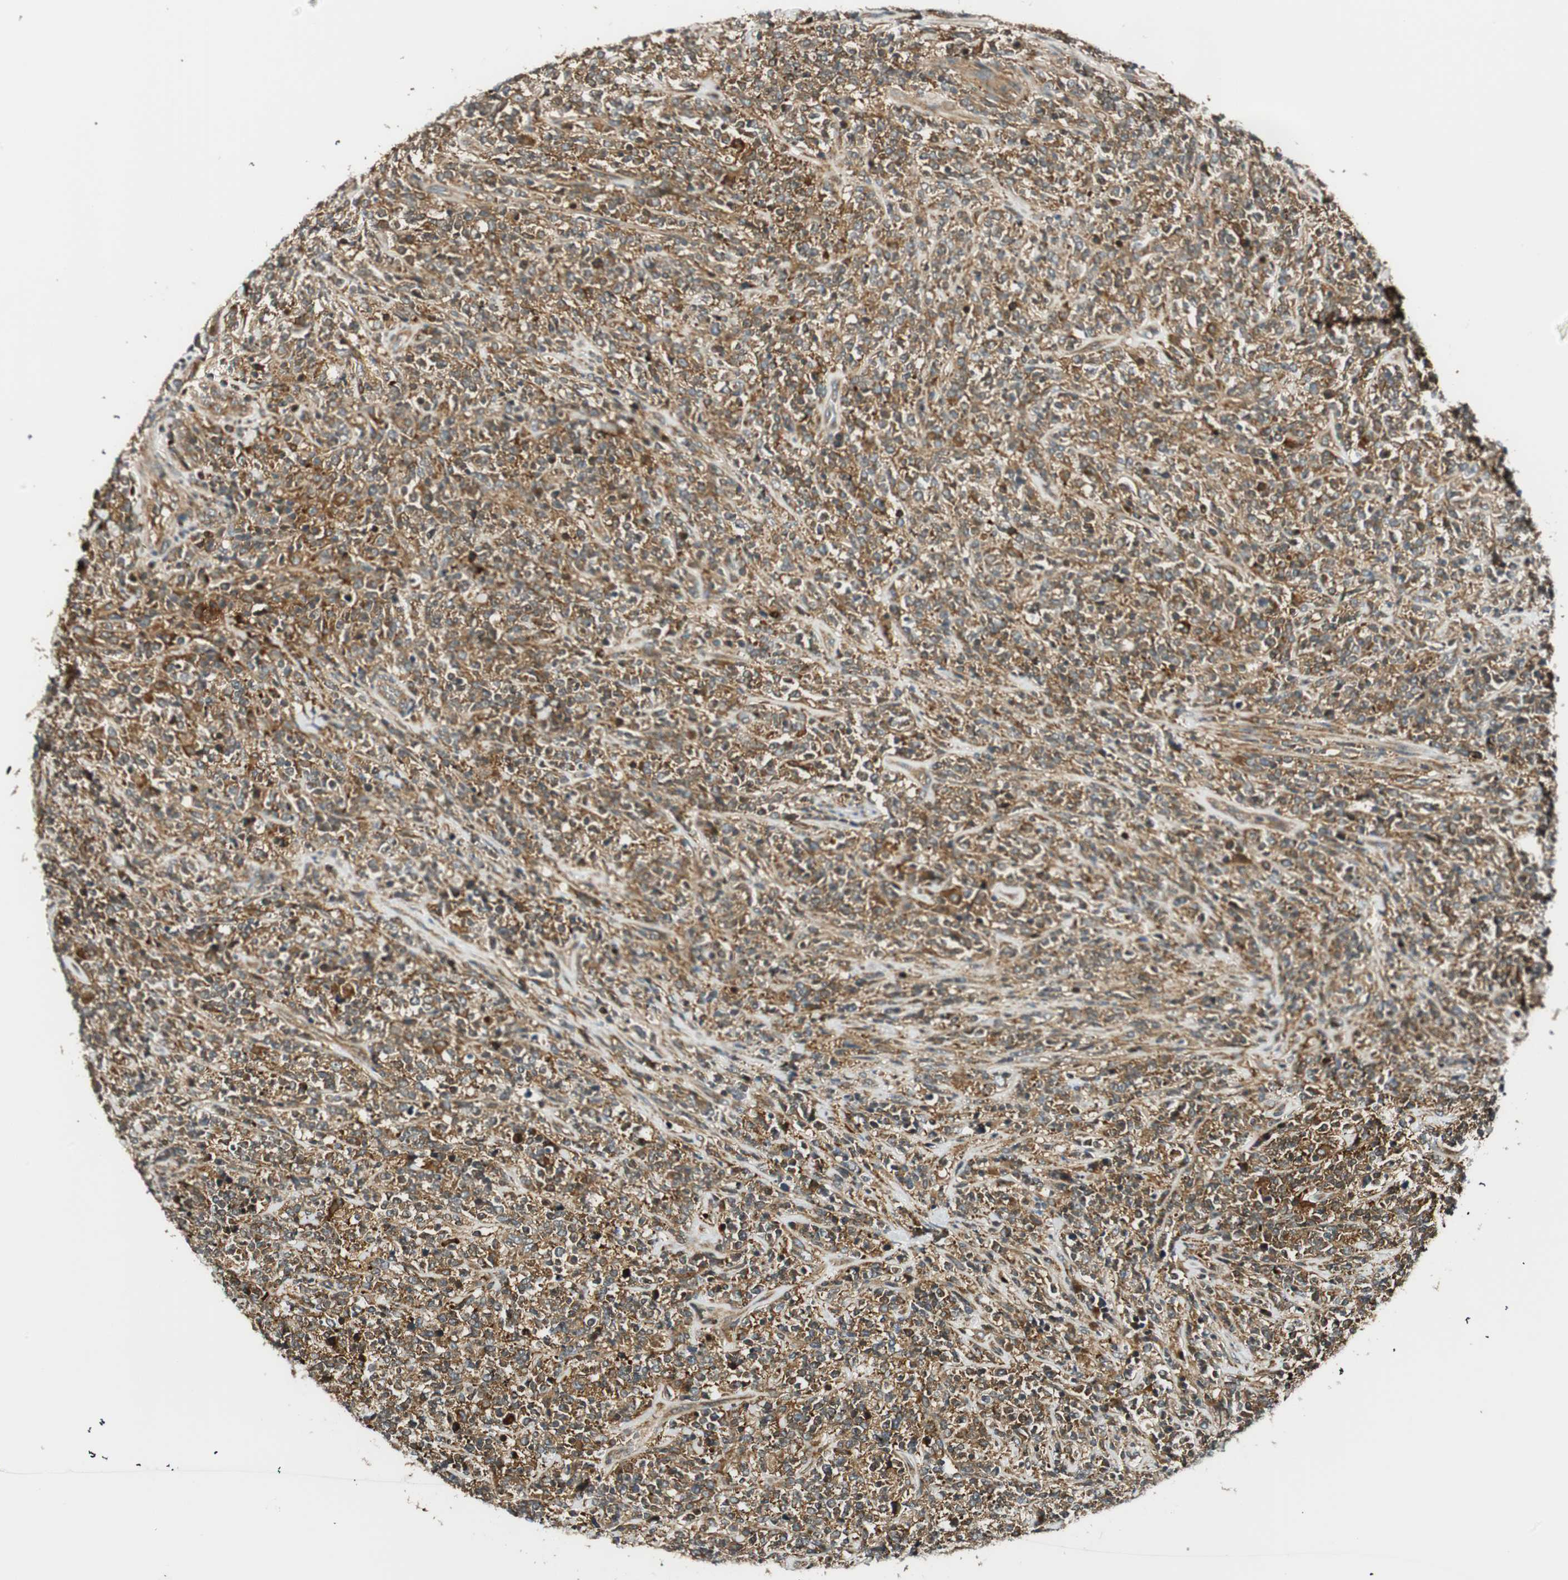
{"staining": {"intensity": "strong", "quantity": ">75%", "location": "cytoplasmic/membranous"}, "tissue": "lymphoma", "cell_type": "Tumor cells", "image_type": "cancer", "snomed": [{"axis": "morphology", "description": "Malignant lymphoma, non-Hodgkin's type, High grade"}, {"axis": "topography", "description": "Soft tissue"}], "caption": "Lymphoma was stained to show a protein in brown. There is high levels of strong cytoplasmic/membranous expression in about >75% of tumor cells.", "gene": "ABI1", "patient": {"sex": "male", "age": 18}}